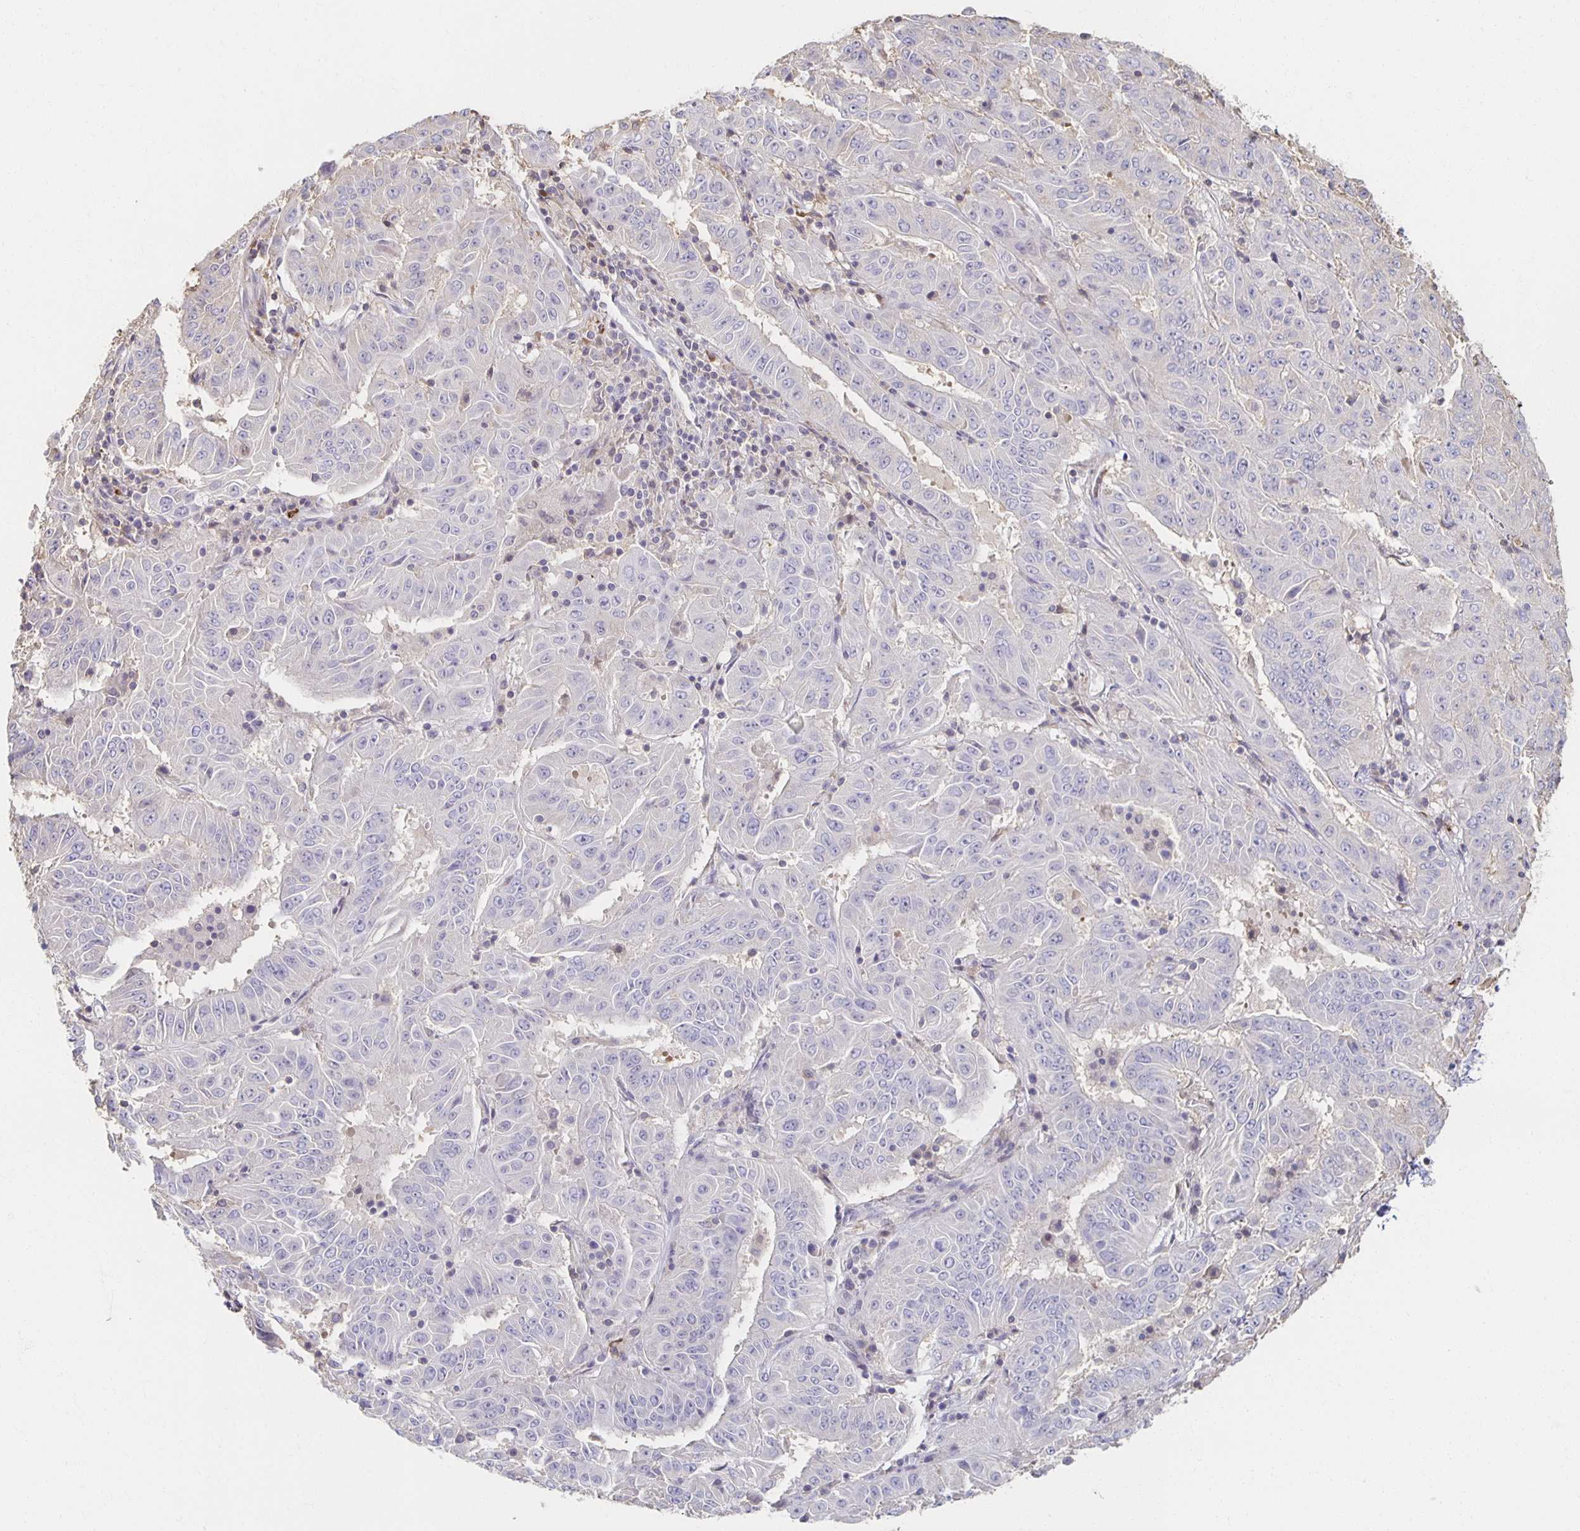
{"staining": {"intensity": "negative", "quantity": "none", "location": "none"}, "tissue": "pancreatic cancer", "cell_type": "Tumor cells", "image_type": "cancer", "snomed": [{"axis": "morphology", "description": "Adenocarcinoma, NOS"}, {"axis": "topography", "description": "Pancreas"}], "caption": "Immunohistochemistry photomicrograph of pancreatic adenocarcinoma stained for a protein (brown), which displays no expression in tumor cells.", "gene": "ZNF692", "patient": {"sex": "male", "age": 63}}